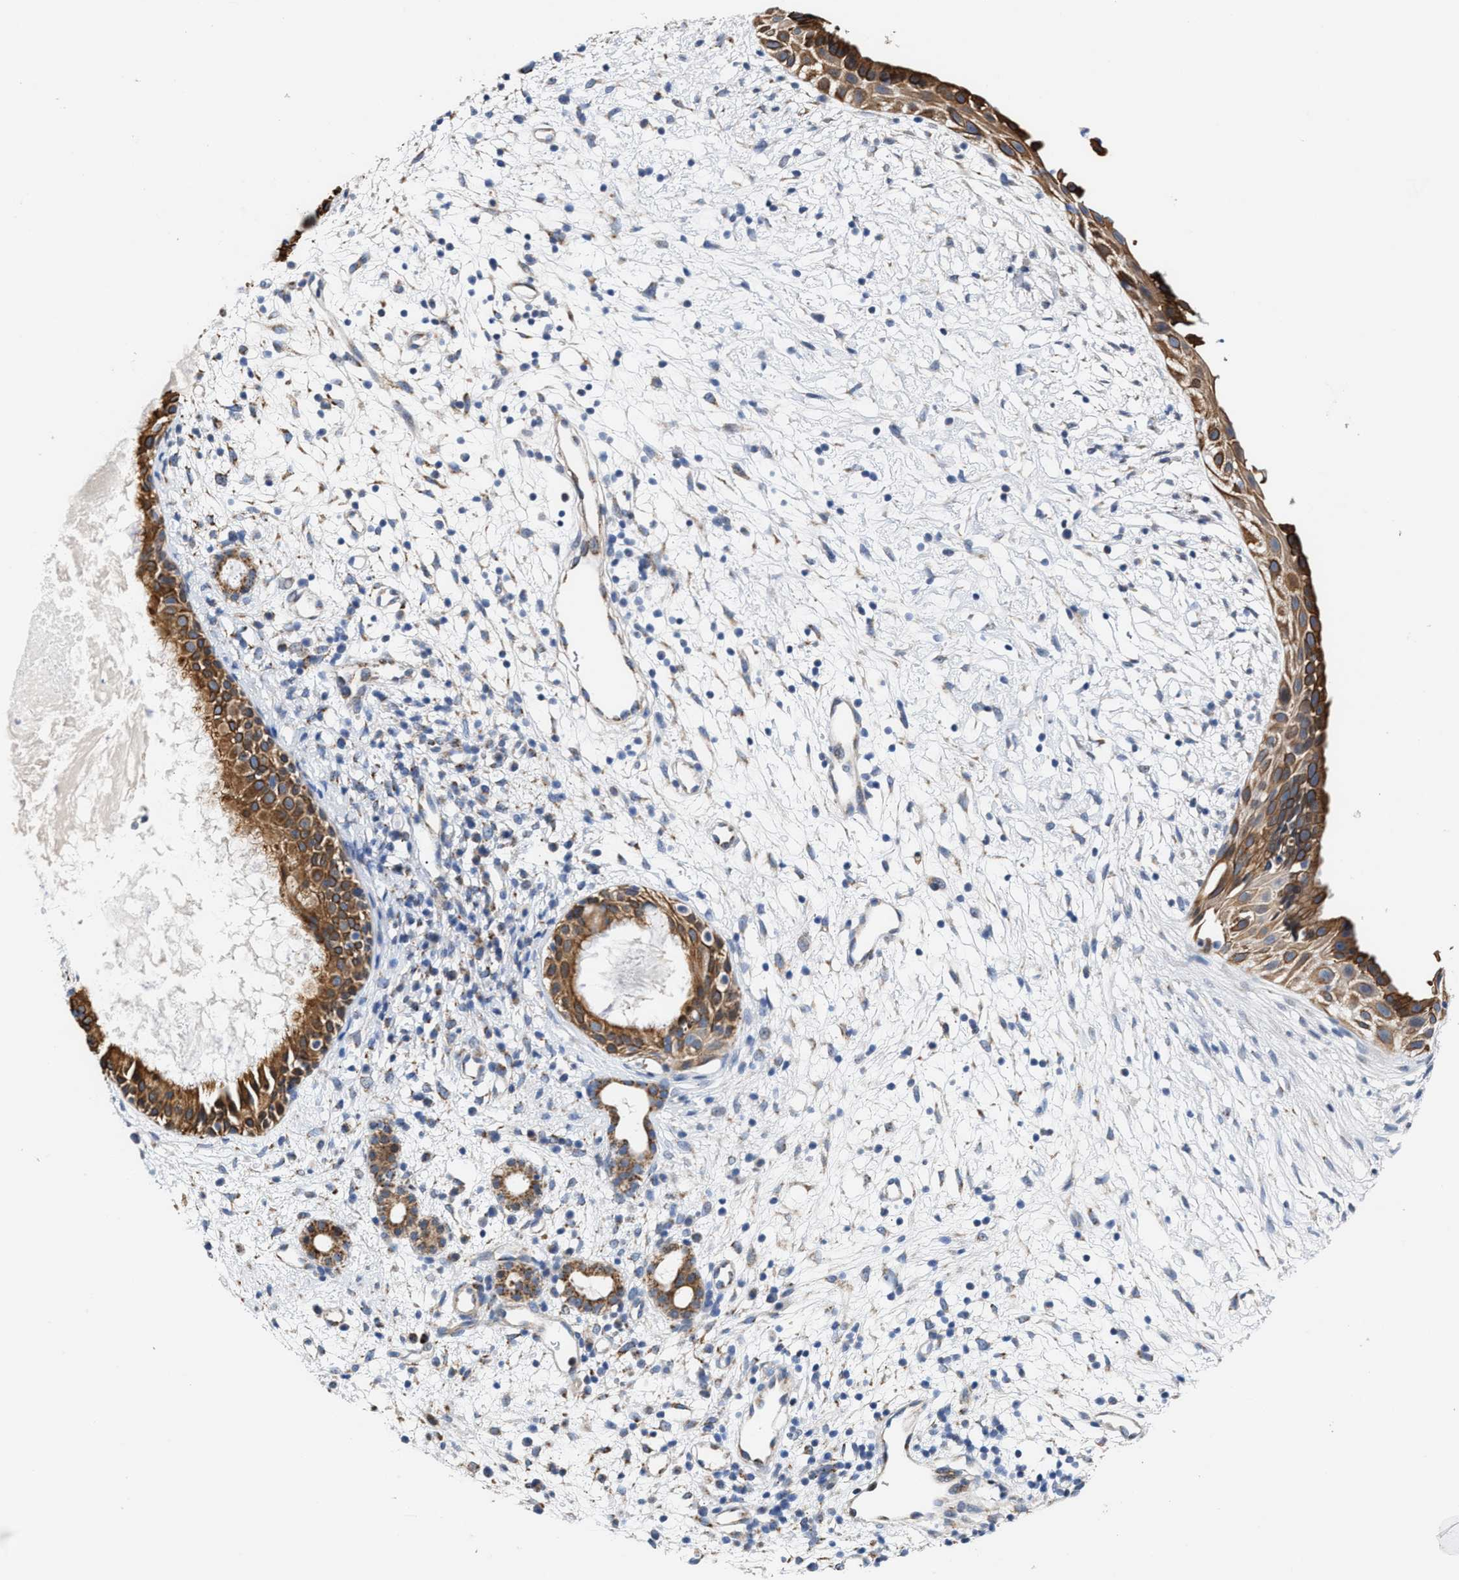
{"staining": {"intensity": "moderate", "quantity": ">75%", "location": "cytoplasmic/membranous"}, "tissue": "nasopharynx", "cell_type": "Respiratory epithelial cells", "image_type": "normal", "snomed": [{"axis": "morphology", "description": "Normal tissue, NOS"}, {"axis": "topography", "description": "Nasopharynx"}], "caption": "This is a micrograph of immunohistochemistry (IHC) staining of benign nasopharynx, which shows moderate expression in the cytoplasmic/membranous of respiratory epithelial cells.", "gene": "JAG1", "patient": {"sex": "male", "age": 22}}